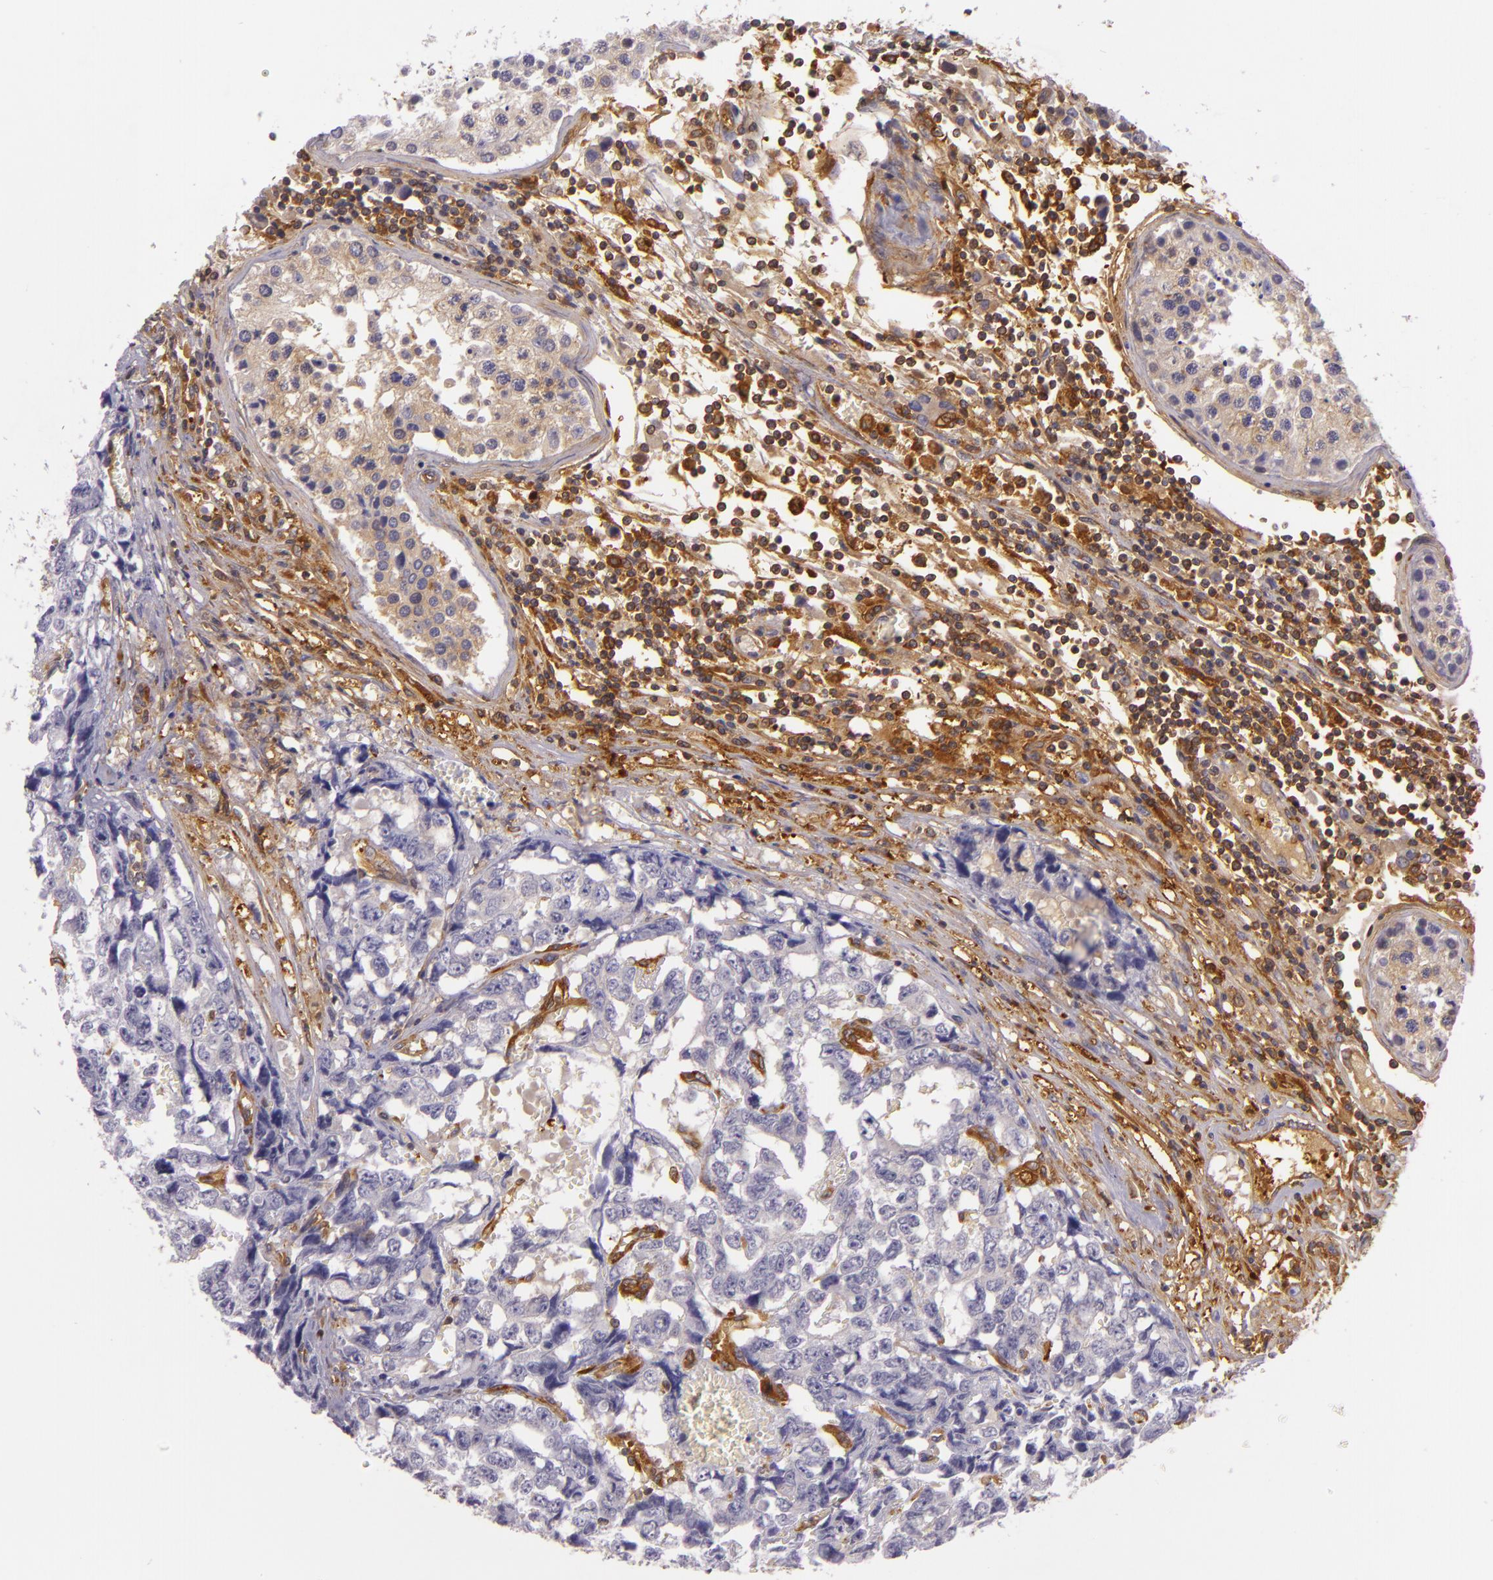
{"staining": {"intensity": "negative", "quantity": "none", "location": "none"}, "tissue": "testis cancer", "cell_type": "Tumor cells", "image_type": "cancer", "snomed": [{"axis": "morphology", "description": "Carcinoma, Embryonal, NOS"}, {"axis": "topography", "description": "Testis"}], "caption": "Immunohistochemistry (IHC) histopathology image of human embryonal carcinoma (testis) stained for a protein (brown), which shows no staining in tumor cells.", "gene": "TLN1", "patient": {"sex": "male", "age": 31}}